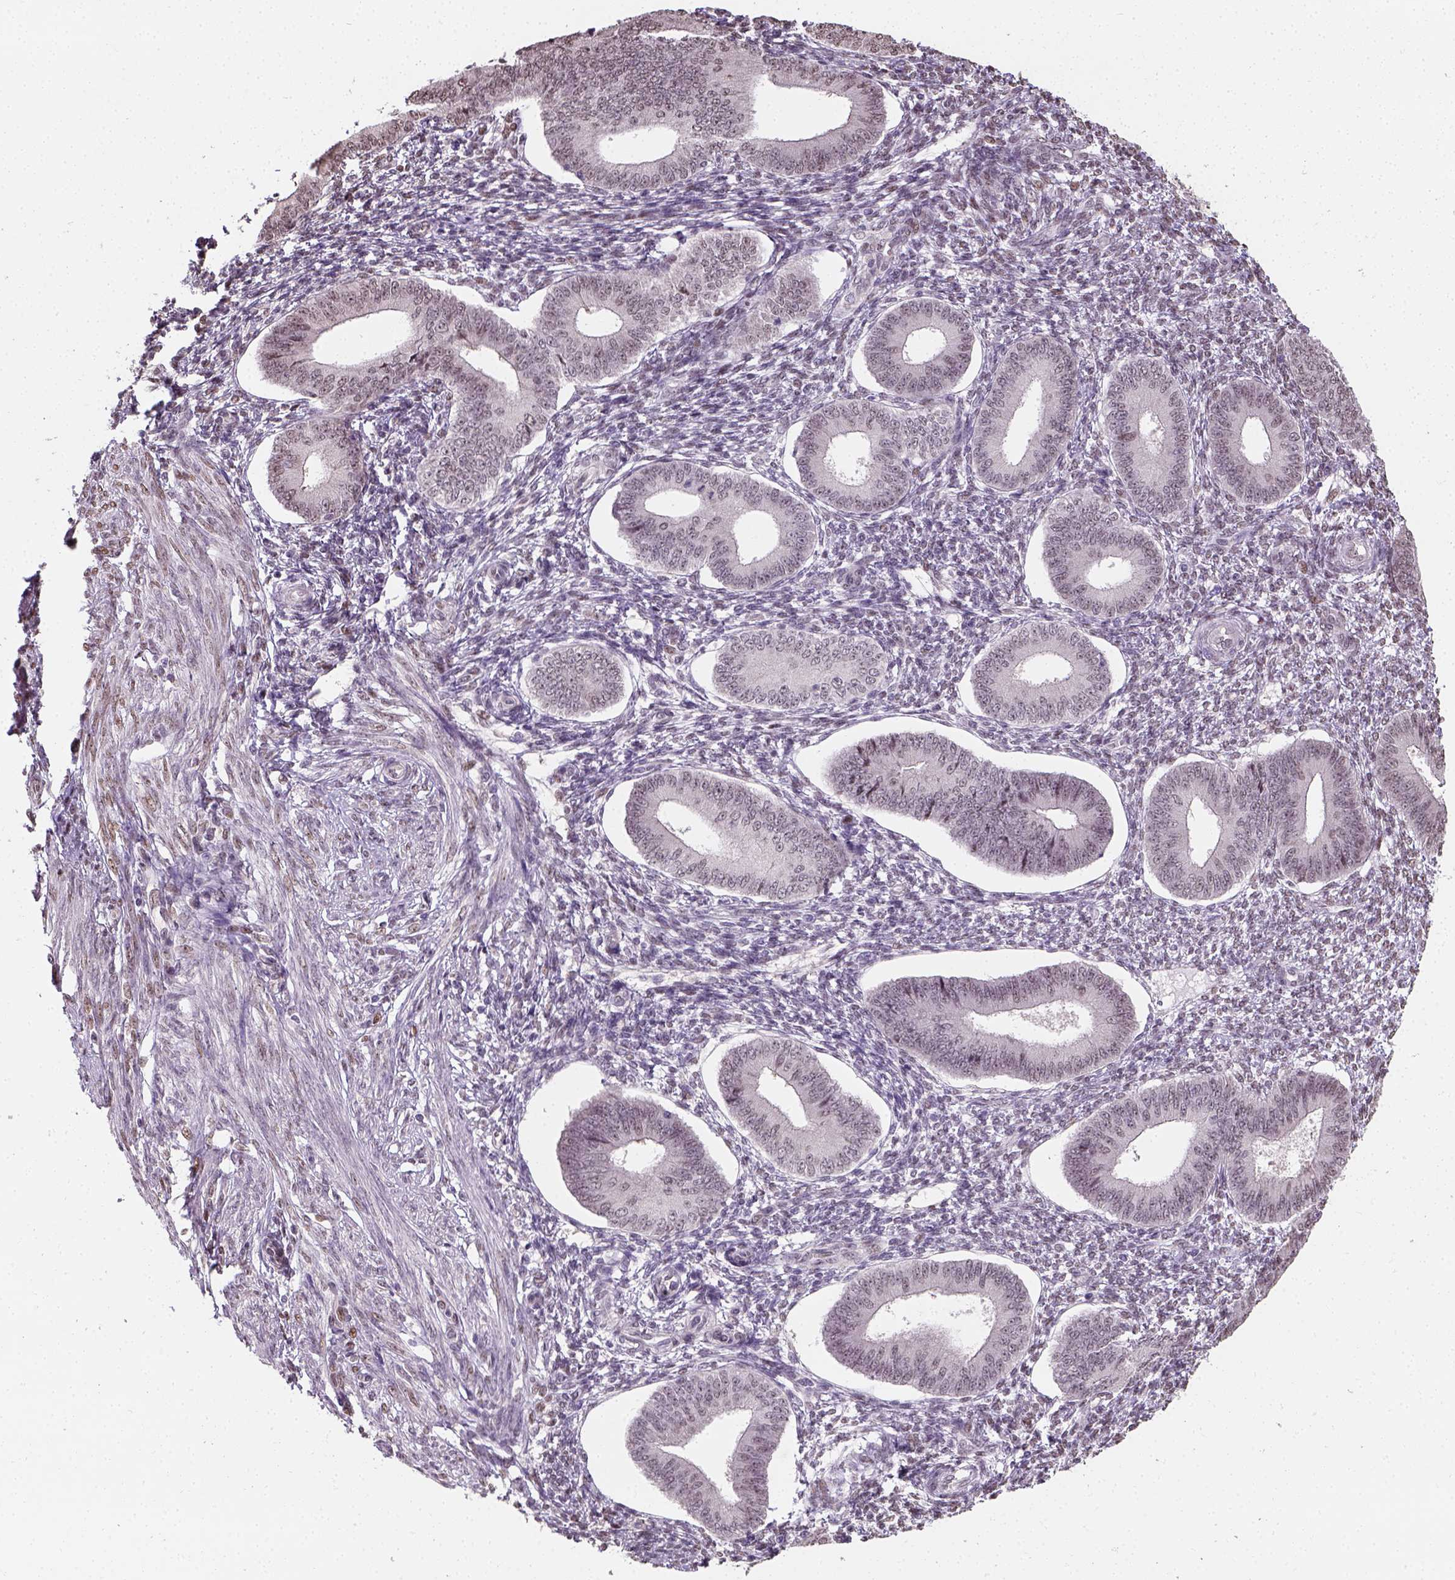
{"staining": {"intensity": "moderate", "quantity": "<25%", "location": "nuclear"}, "tissue": "endometrium", "cell_type": "Cells in endometrial stroma", "image_type": "normal", "snomed": [{"axis": "morphology", "description": "Normal tissue, NOS"}, {"axis": "topography", "description": "Endometrium"}], "caption": "Protein expression analysis of normal human endometrium reveals moderate nuclear staining in approximately <25% of cells in endometrial stroma. Nuclei are stained in blue.", "gene": "C1orf112", "patient": {"sex": "female", "age": 42}}